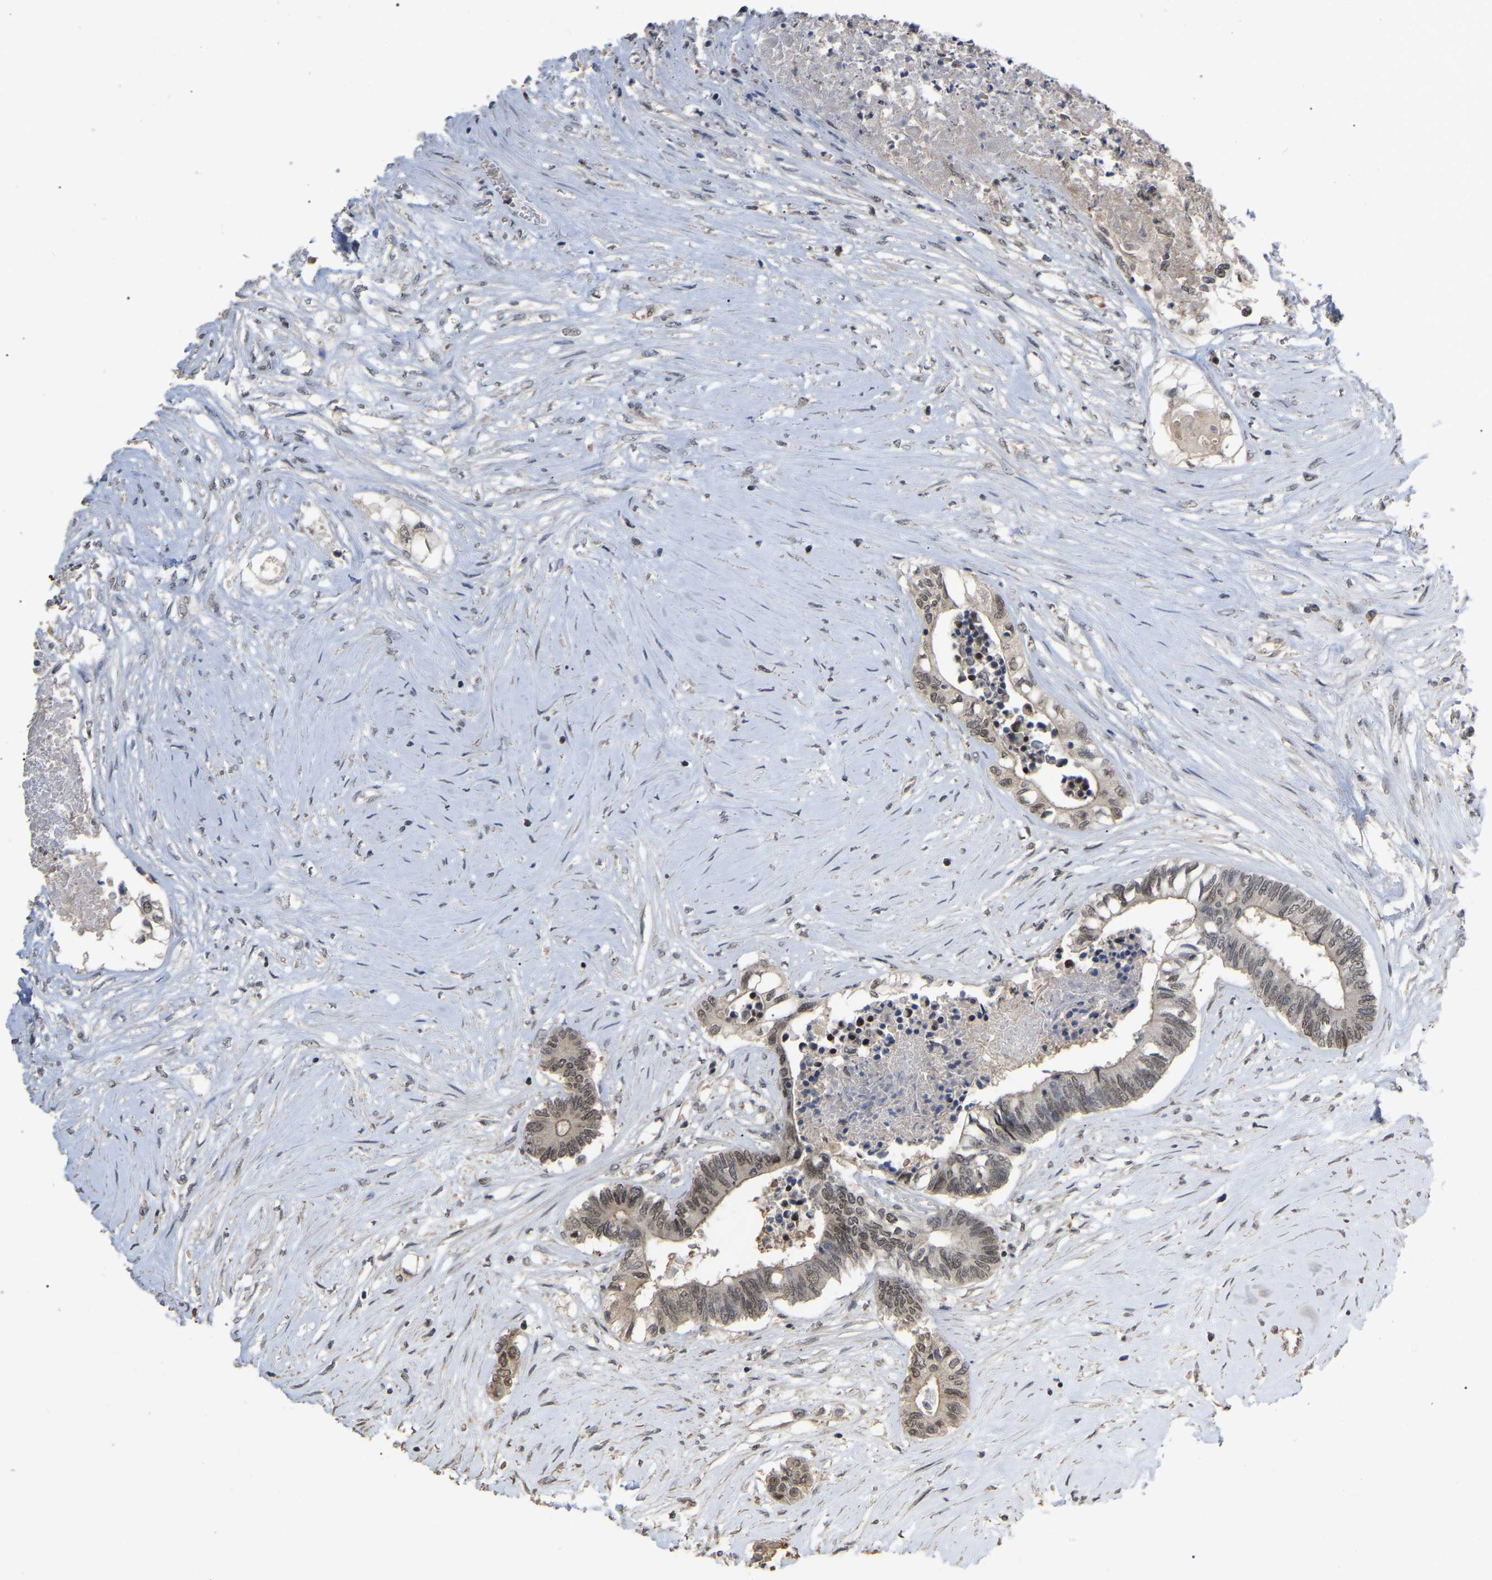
{"staining": {"intensity": "moderate", "quantity": ">75%", "location": "nuclear"}, "tissue": "colorectal cancer", "cell_type": "Tumor cells", "image_type": "cancer", "snomed": [{"axis": "morphology", "description": "Adenocarcinoma, NOS"}, {"axis": "topography", "description": "Rectum"}], "caption": "IHC micrograph of neoplastic tissue: human colorectal adenocarcinoma stained using immunohistochemistry (IHC) displays medium levels of moderate protein expression localized specifically in the nuclear of tumor cells, appearing as a nuclear brown color.", "gene": "JAZF1", "patient": {"sex": "male", "age": 63}}